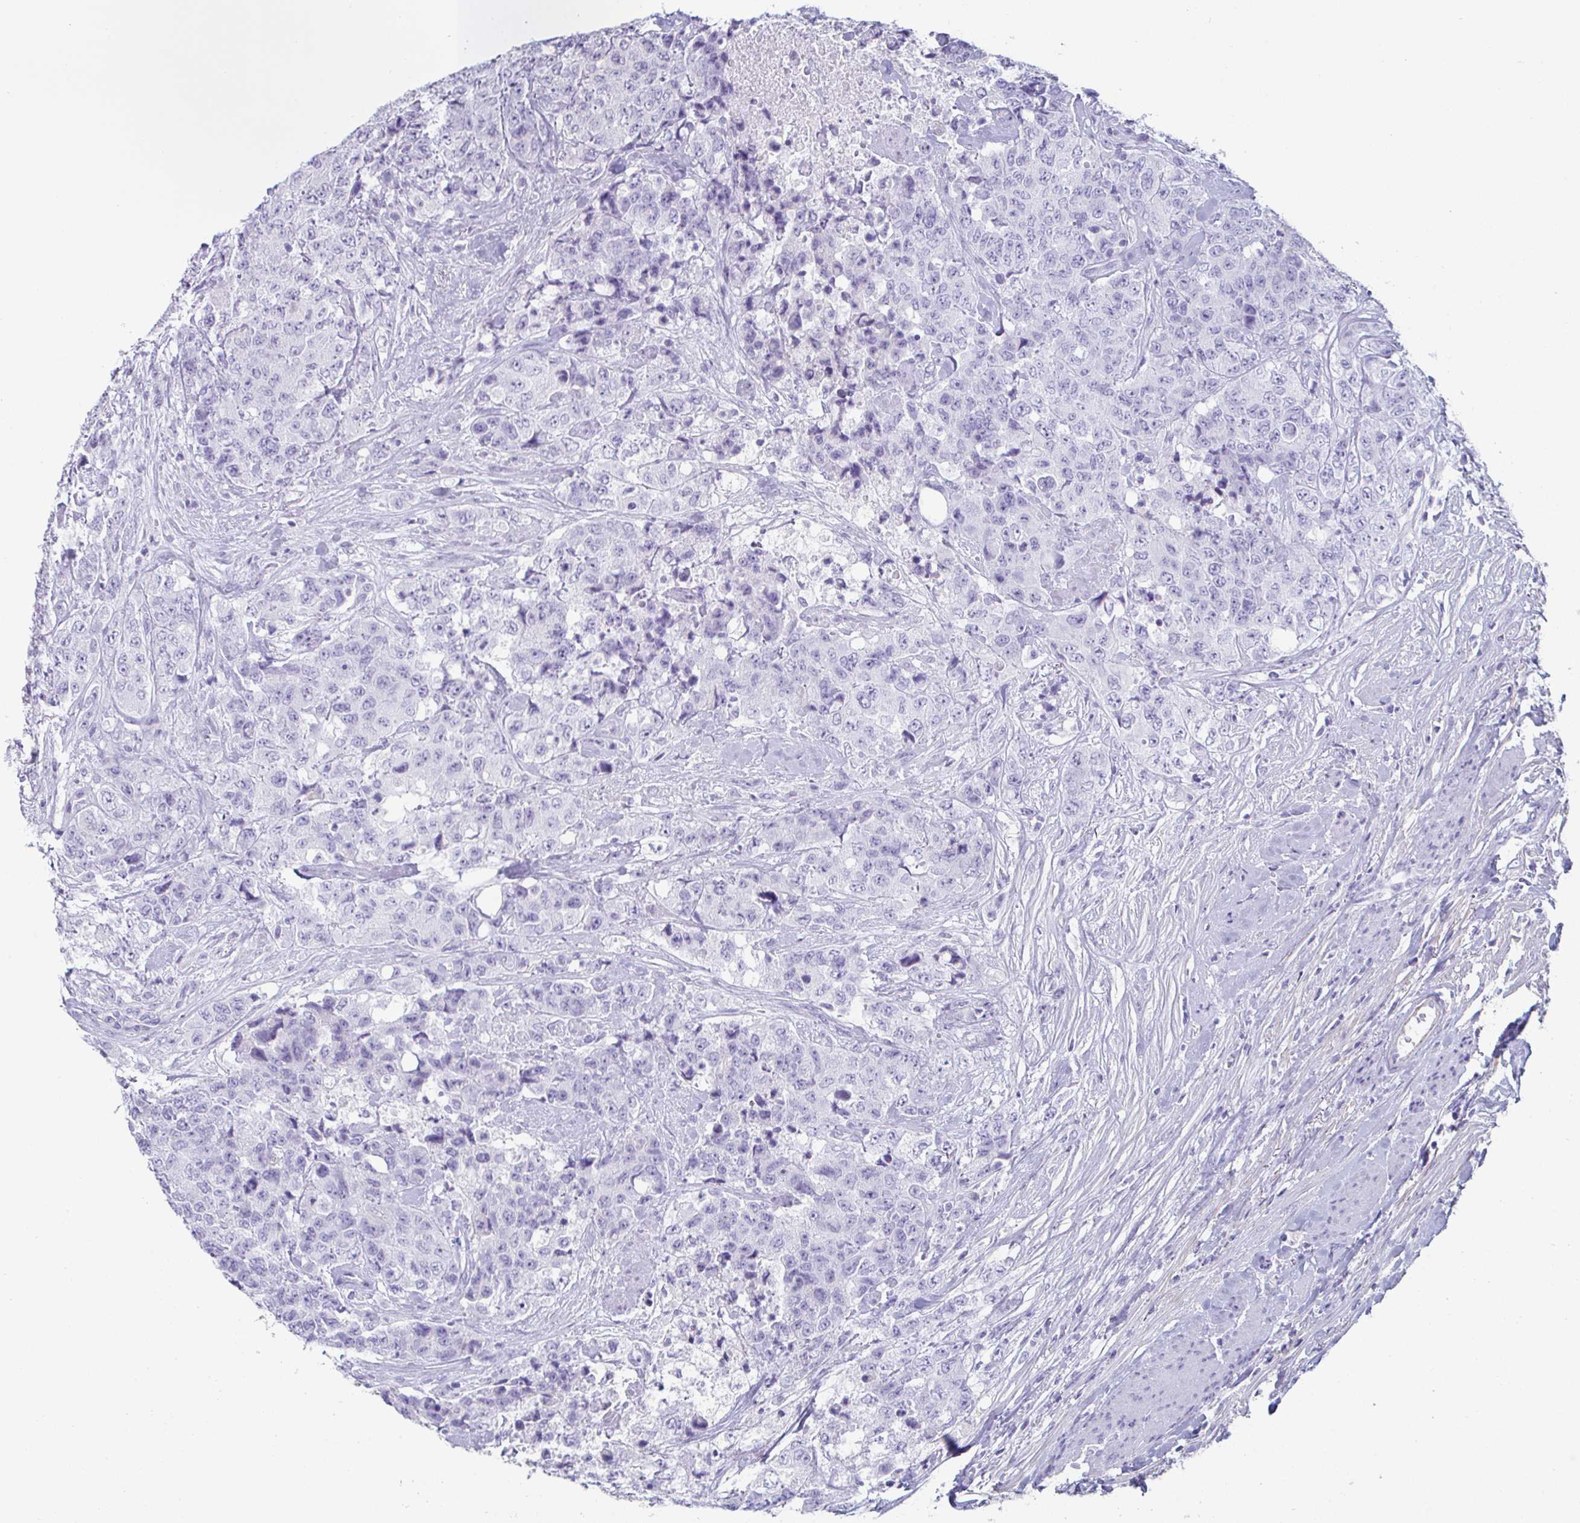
{"staining": {"intensity": "negative", "quantity": "none", "location": "none"}, "tissue": "urothelial cancer", "cell_type": "Tumor cells", "image_type": "cancer", "snomed": [{"axis": "morphology", "description": "Urothelial carcinoma, High grade"}, {"axis": "topography", "description": "Urinary bladder"}], "caption": "Immunohistochemistry photomicrograph of urothelial carcinoma (high-grade) stained for a protein (brown), which exhibits no expression in tumor cells.", "gene": "CREG2", "patient": {"sex": "female", "age": 78}}